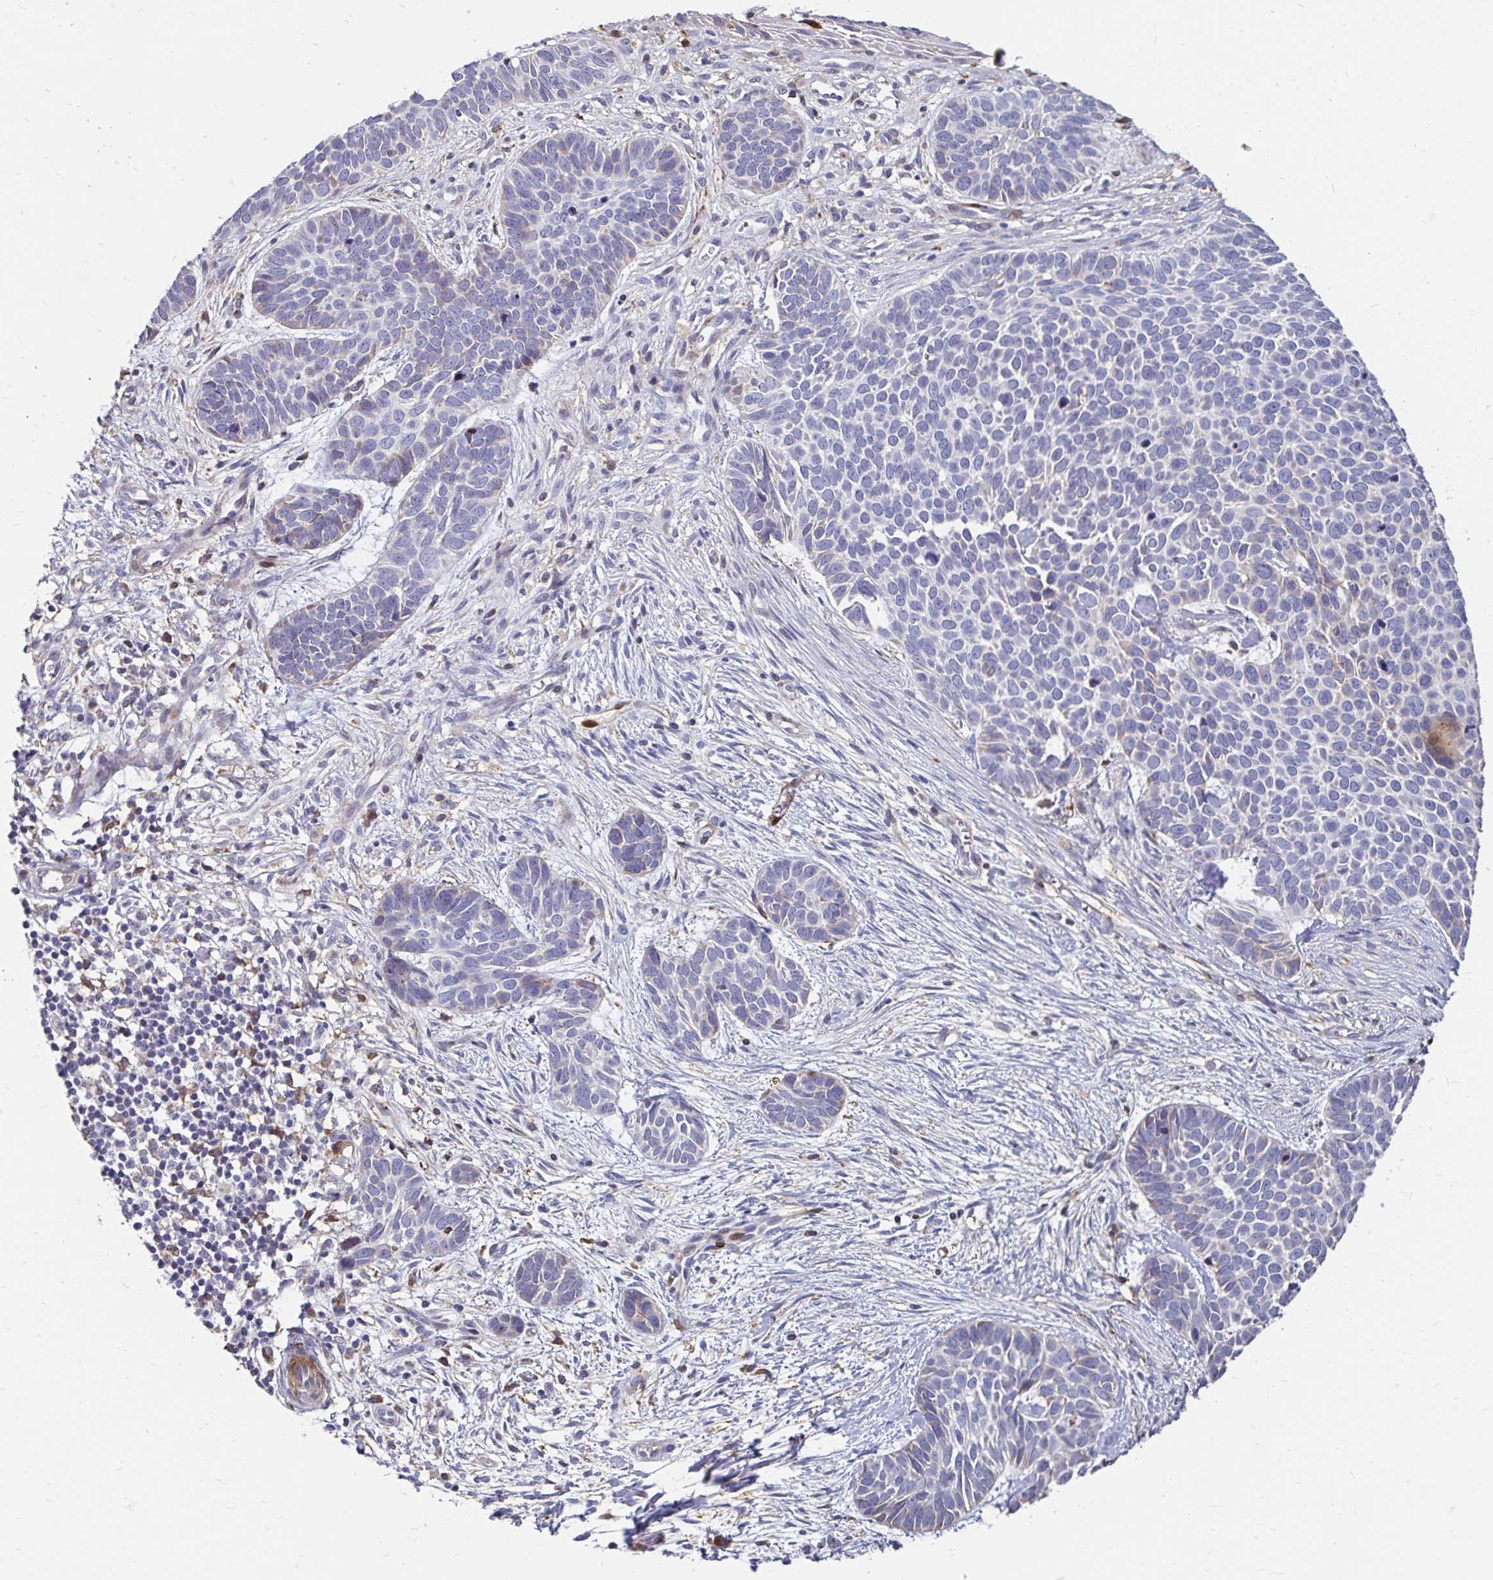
{"staining": {"intensity": "negative", "quantity": "none", "location": "none"}, "tissue": "skin cancer", "cell_type": "Tumor cells", "image_type": "cancer", "snomed": [{"axis": "morphology", "description": "Basal cell carcinoma"}, {"axis": "topography", "description": "Skin"}], "caption": "A high-resolution micrograph shows IHC staining of skin cancer, which demonstrates no significant staining in tumor cells.", "gene": "CDKL1", "patient": {"sex": "male", "age": 69}}